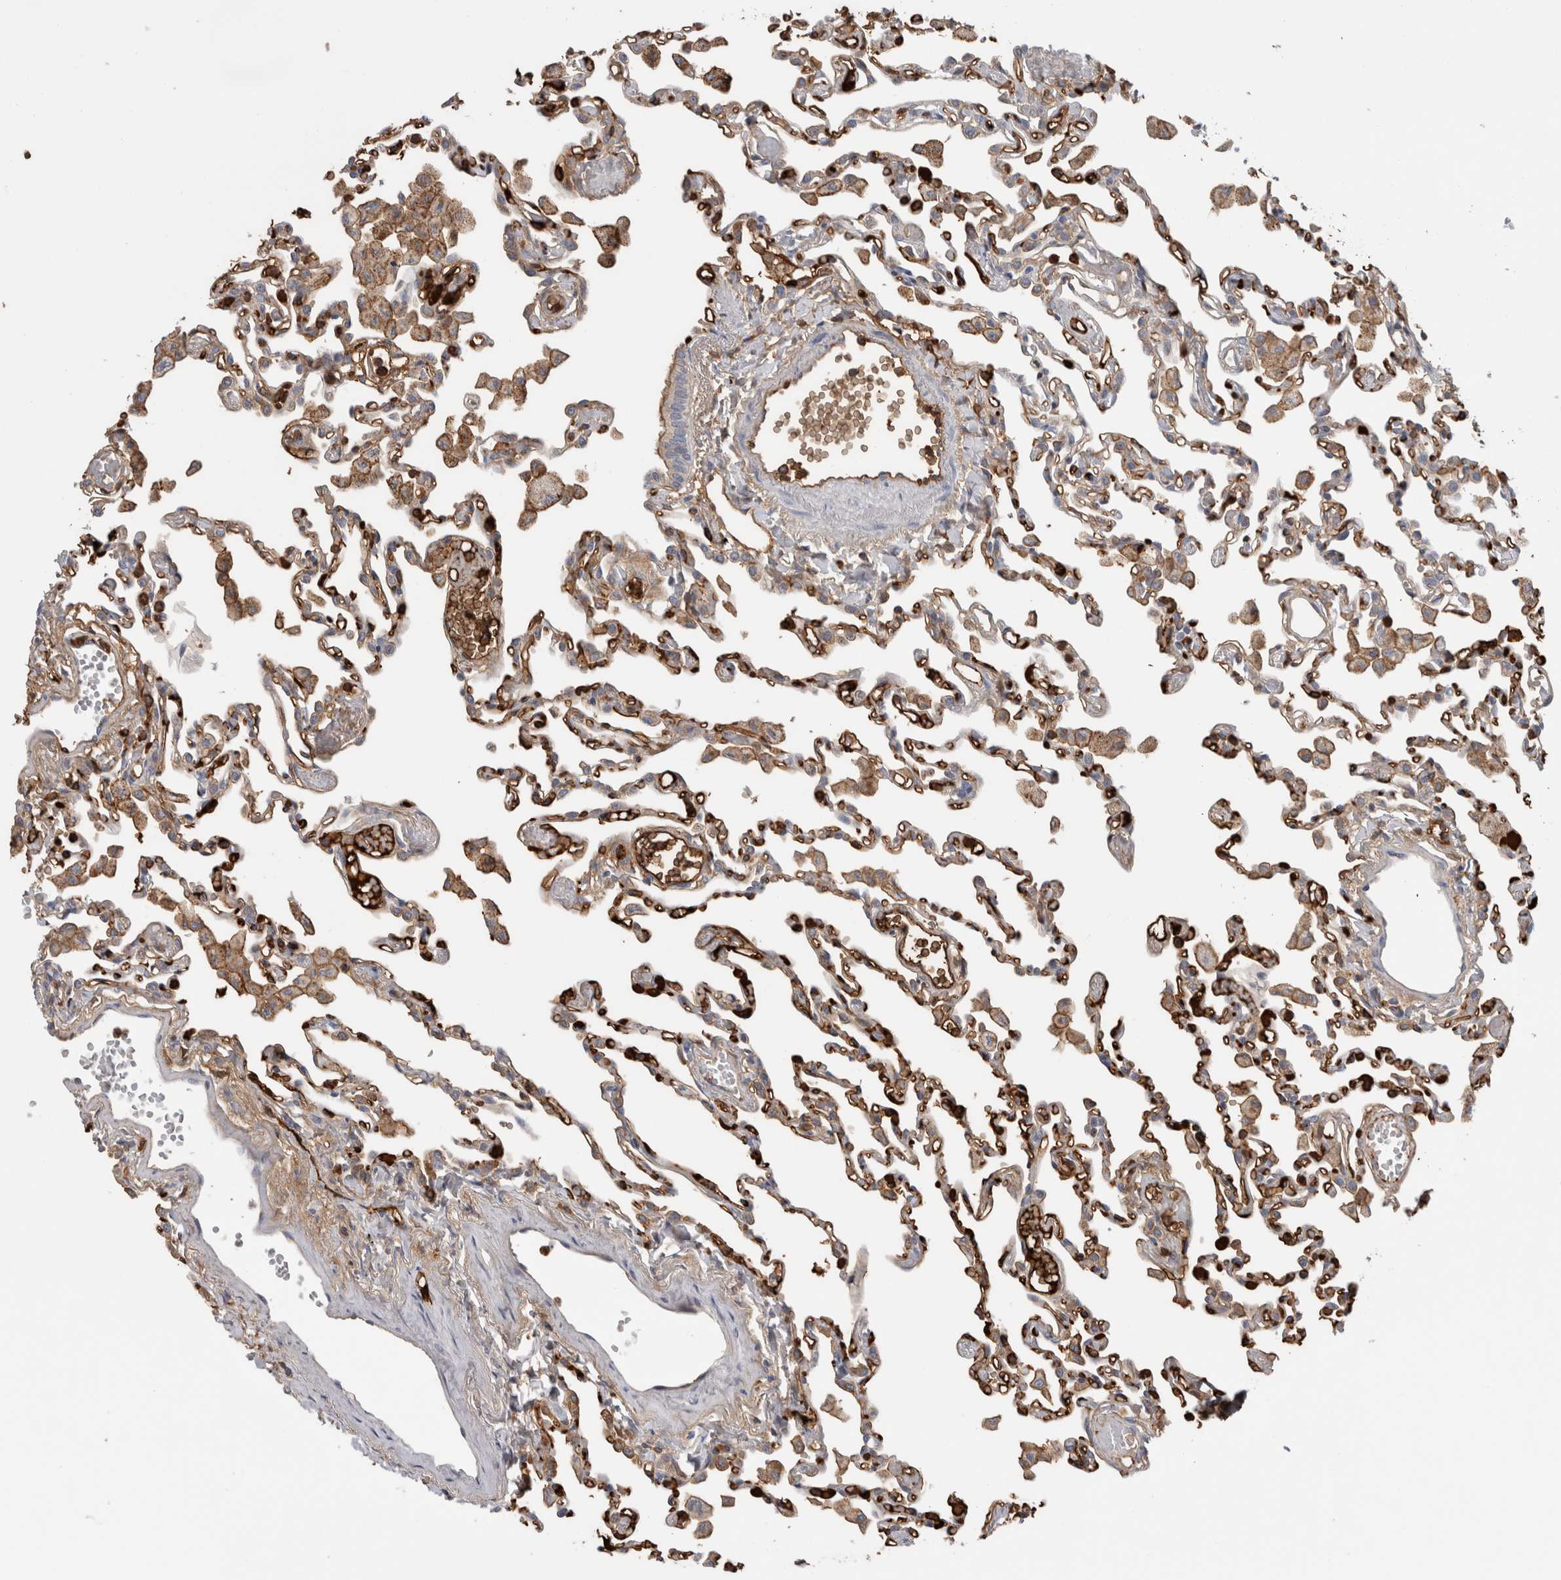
{"staining": {"intensity": "weak", "quantity": "<25%", "location": "cytoplasmic/membranous"}, "tissue": "lung", "cell_type": "Alveolar cells", "image_type": "normal", "snomed": [{"axis": "morphology", "description": "Normal tissue, NOS"}, {"axis": "topography", "description": "Bronchus"}, {"axis": "topography", "description": "Lung"}], "caption": "High magnification brightfield microscopy of normal lung stained with DAB (3,3'-diaminobenzidine) (brown) and counterstained with hematoxylin (blue): alveolar cells show no significant staining. (Stains: DAB (3,3'-diaminobenzidine) immunohistochemistry (IHC) with hematoxylin counter stain, Microscopy: brightfield microscopy at high magnification).", "gene": "TBCE", "patient": {"sex": "female", "age": 49}}